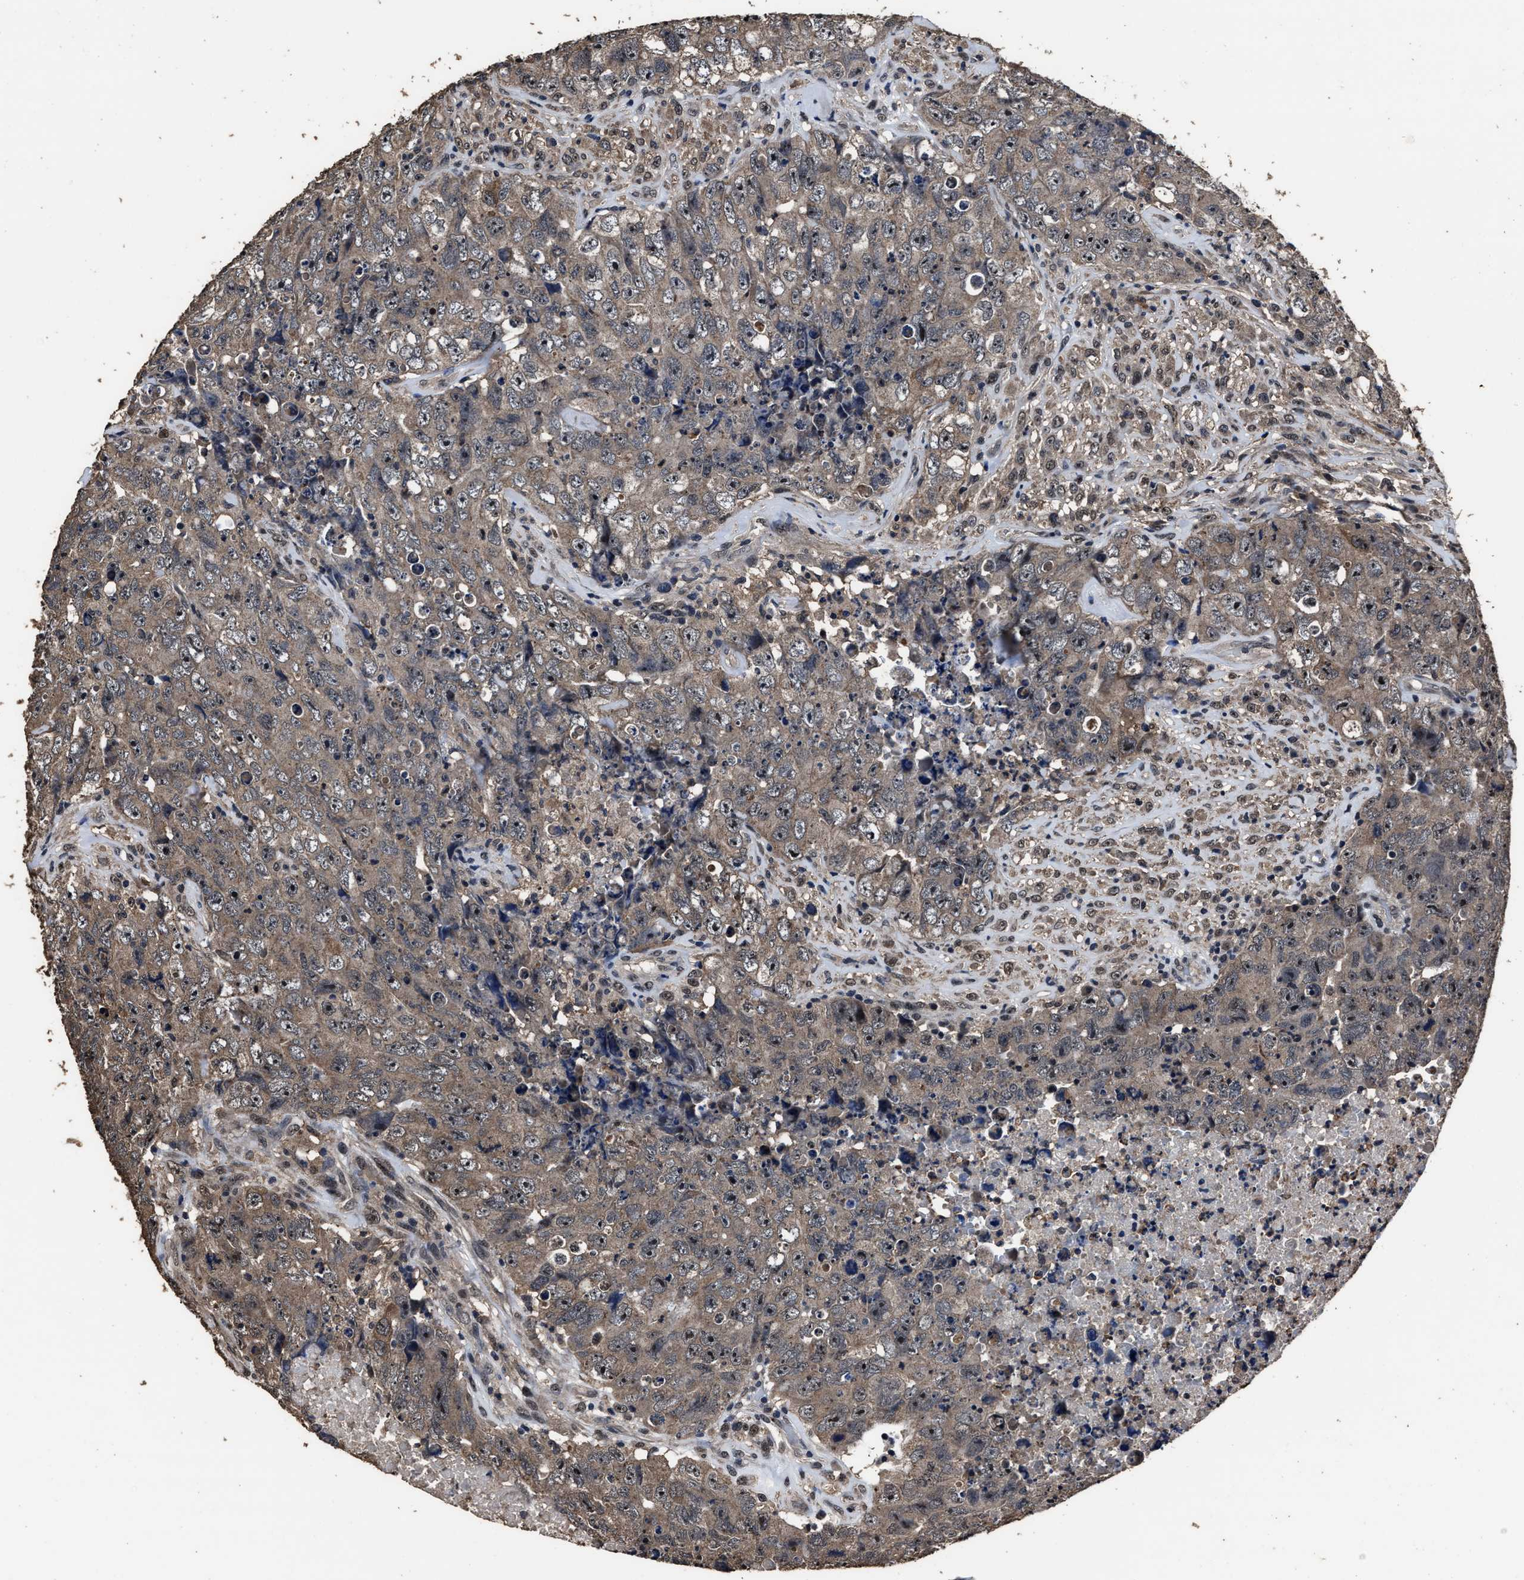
{"staining": {"intensity": "weak", "quantity": ">75%", "location": "cytoplasmic/membranous,nuclear"}, "tissue": "testis cancer", "cell_type": "Tumor cells", "image_type": "cancer", "snomed": [{"axis": "morphology", "description": "Carcinoma, Embryonal, NOS"}, {"axis": "topography", "description": "Testis"}], "caption": "Testis cancer tissue shows weak cytoplasmic/membranous and nuclear expression in approximately >75% of tumor cells, visualized by immunohistochemistry.", "gene": "RSBN1L", "patient": {"sex": "male", "age": 32}}